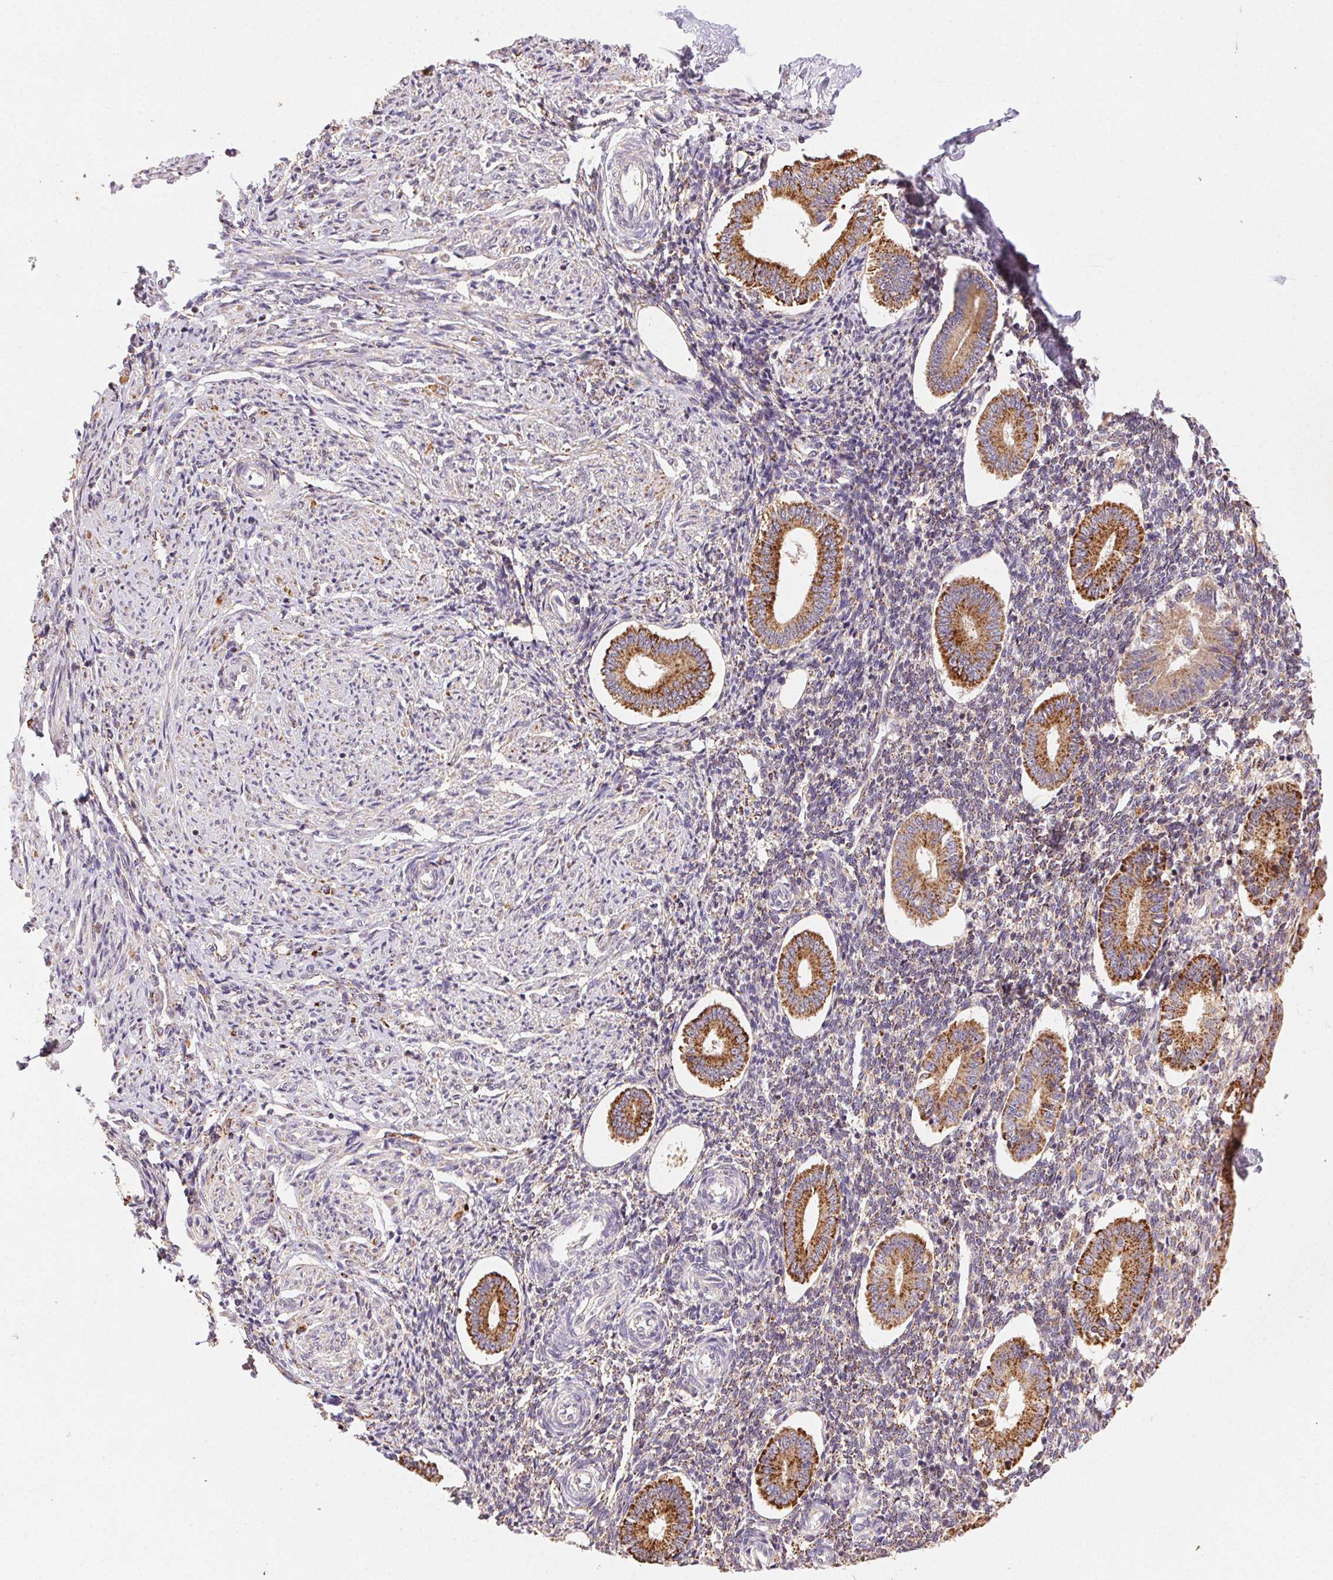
{"staining": {"intensity": "weak", "quantity": "<25%", "location": "cytoplasmic/membranous"}, "tissue": "endometrium", "cell_type": "Cells in endometrial stroma", "image_type": "normal", "snomed": [{"axis": "morphology", "description": "Normal tissue, NOS"}, {"axis": "topography", "description": "Endometrium"}], "caption": "IHC of benign endometrium shows no positivity in cells in endometrial stroma.", "gene": "FNBP1L", "patient": {"sex": "female", "age": 40}}